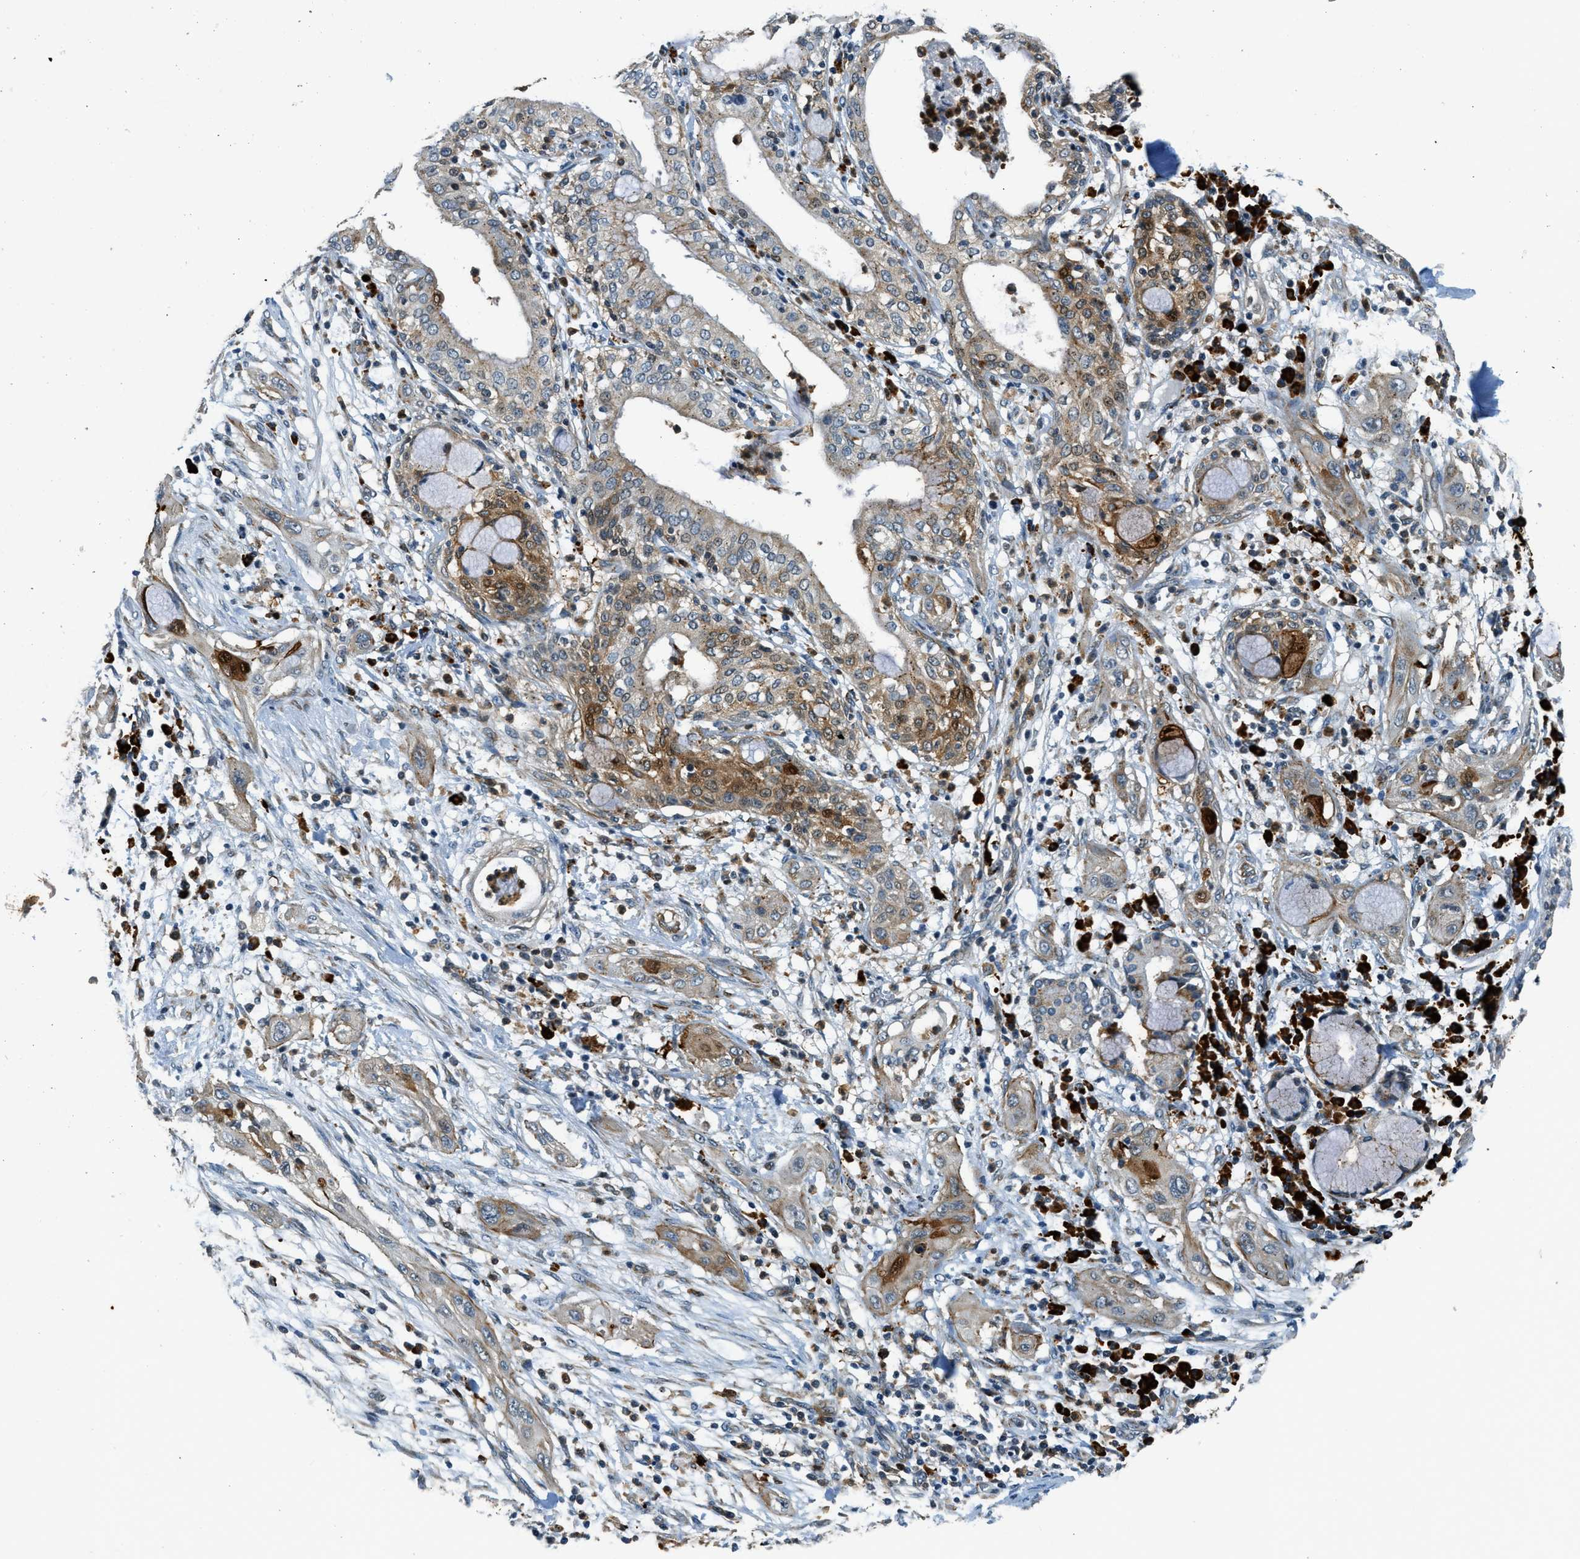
{"staining": {"intensity": "moderate", "quantity": "25%-75%", "location": "cytoplasmic/membranous"}, "tissue": "lung cancer", "cell_type": "Tumor cells", "image_type": "cancer", "snomed": [{"axis": "morphology", "description": "Squamous cell carcinoma, NOS"}, {"axis": "topography", "description": "Lung"}], "caption": "Immunohistochemistry (IHC) histopathology image of neoplastic tissue: squamous cell carcinoma (lung) stained using immunohistochemistry exhibits medium levels of moderate protein expression localized specifically in the cytoplasmic/membranous of tumor cells, appearing as a cytoplasmic/membranous brown color.", "gene": "HERC2", "patient": {"sex": "female", "age": 47}}